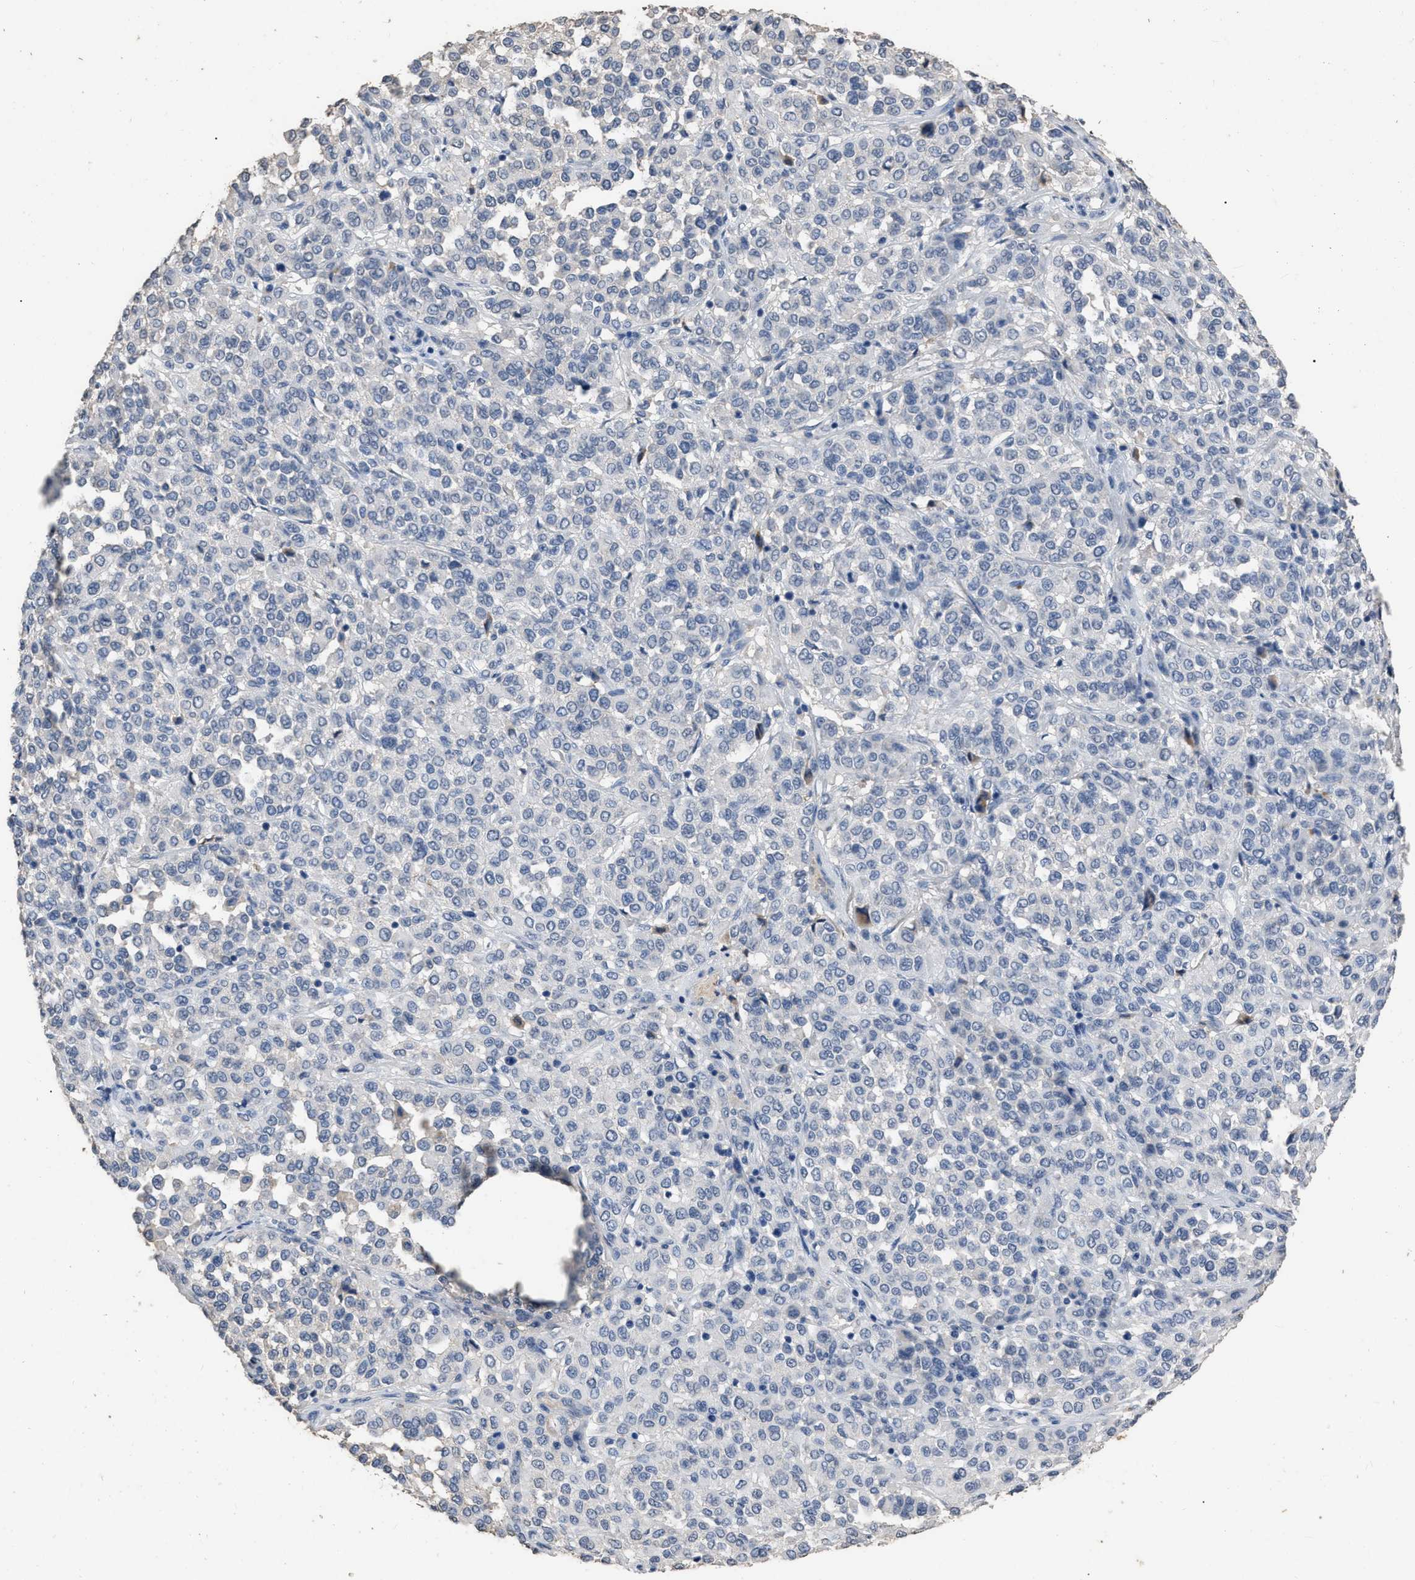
{"staining": {"intensity": "negative", "quantity": "none", "location": "none"}, "tissue": "melanoma", "cell_type": "Tumor cells", "image_type": "cancer", "snomed": [{"axis": "morphology", "description": "Malignant melanoma, Metastatic site"}, {"axis": "topography", "description": "Pancreas"}], "caption": "Immunohistochemistry of human malignant melanoma (metastatic site) exhibits no positivity in tumor cells.", "gene": "HABP2", "patient": {"sex": "female", "age": 30}}